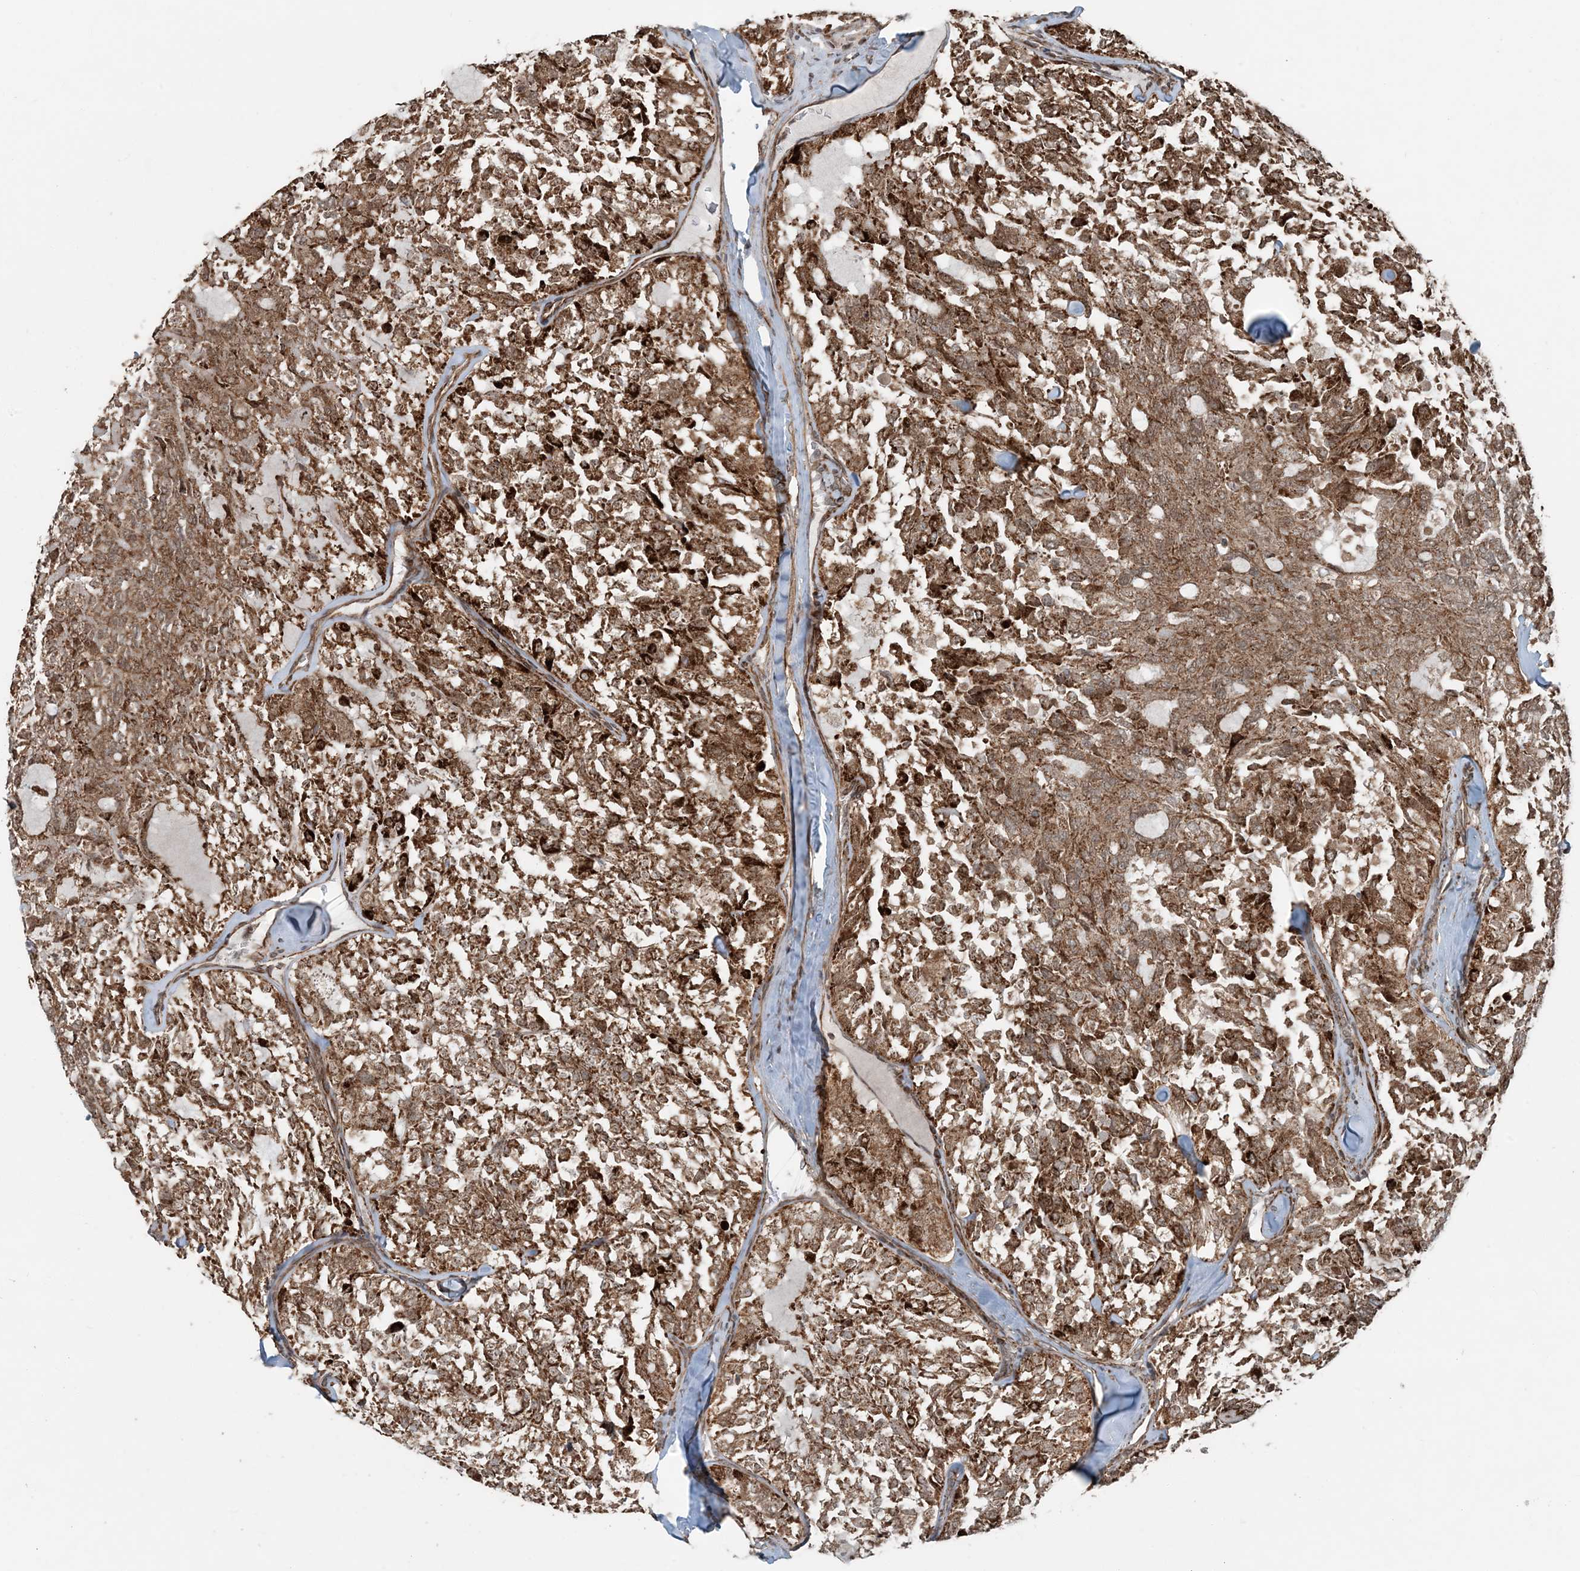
{"staining": {"intensity": "moderate", "quantity": ">75%", "location": "cytoplasmic/membranous"}, "tissue": "thyroid cancer", "cell_type": "Tumor cells", "image_type": "cancer", "snomed": [{"axis": "morphology", "description": "Follicular adenoma carcinoma, NOS"}, {"axis": "topography", "description": "Thyroid gland"}], "caption": "This histopathology image exhibits IHC staining of human thyroid follicular adenoma carcinoma, with medium moderate cytoplasmic/membranous staining in approximately >75% of tumor cells.", "gene": "EDEM2", "patient": {"sex": "male", "age": 75}}